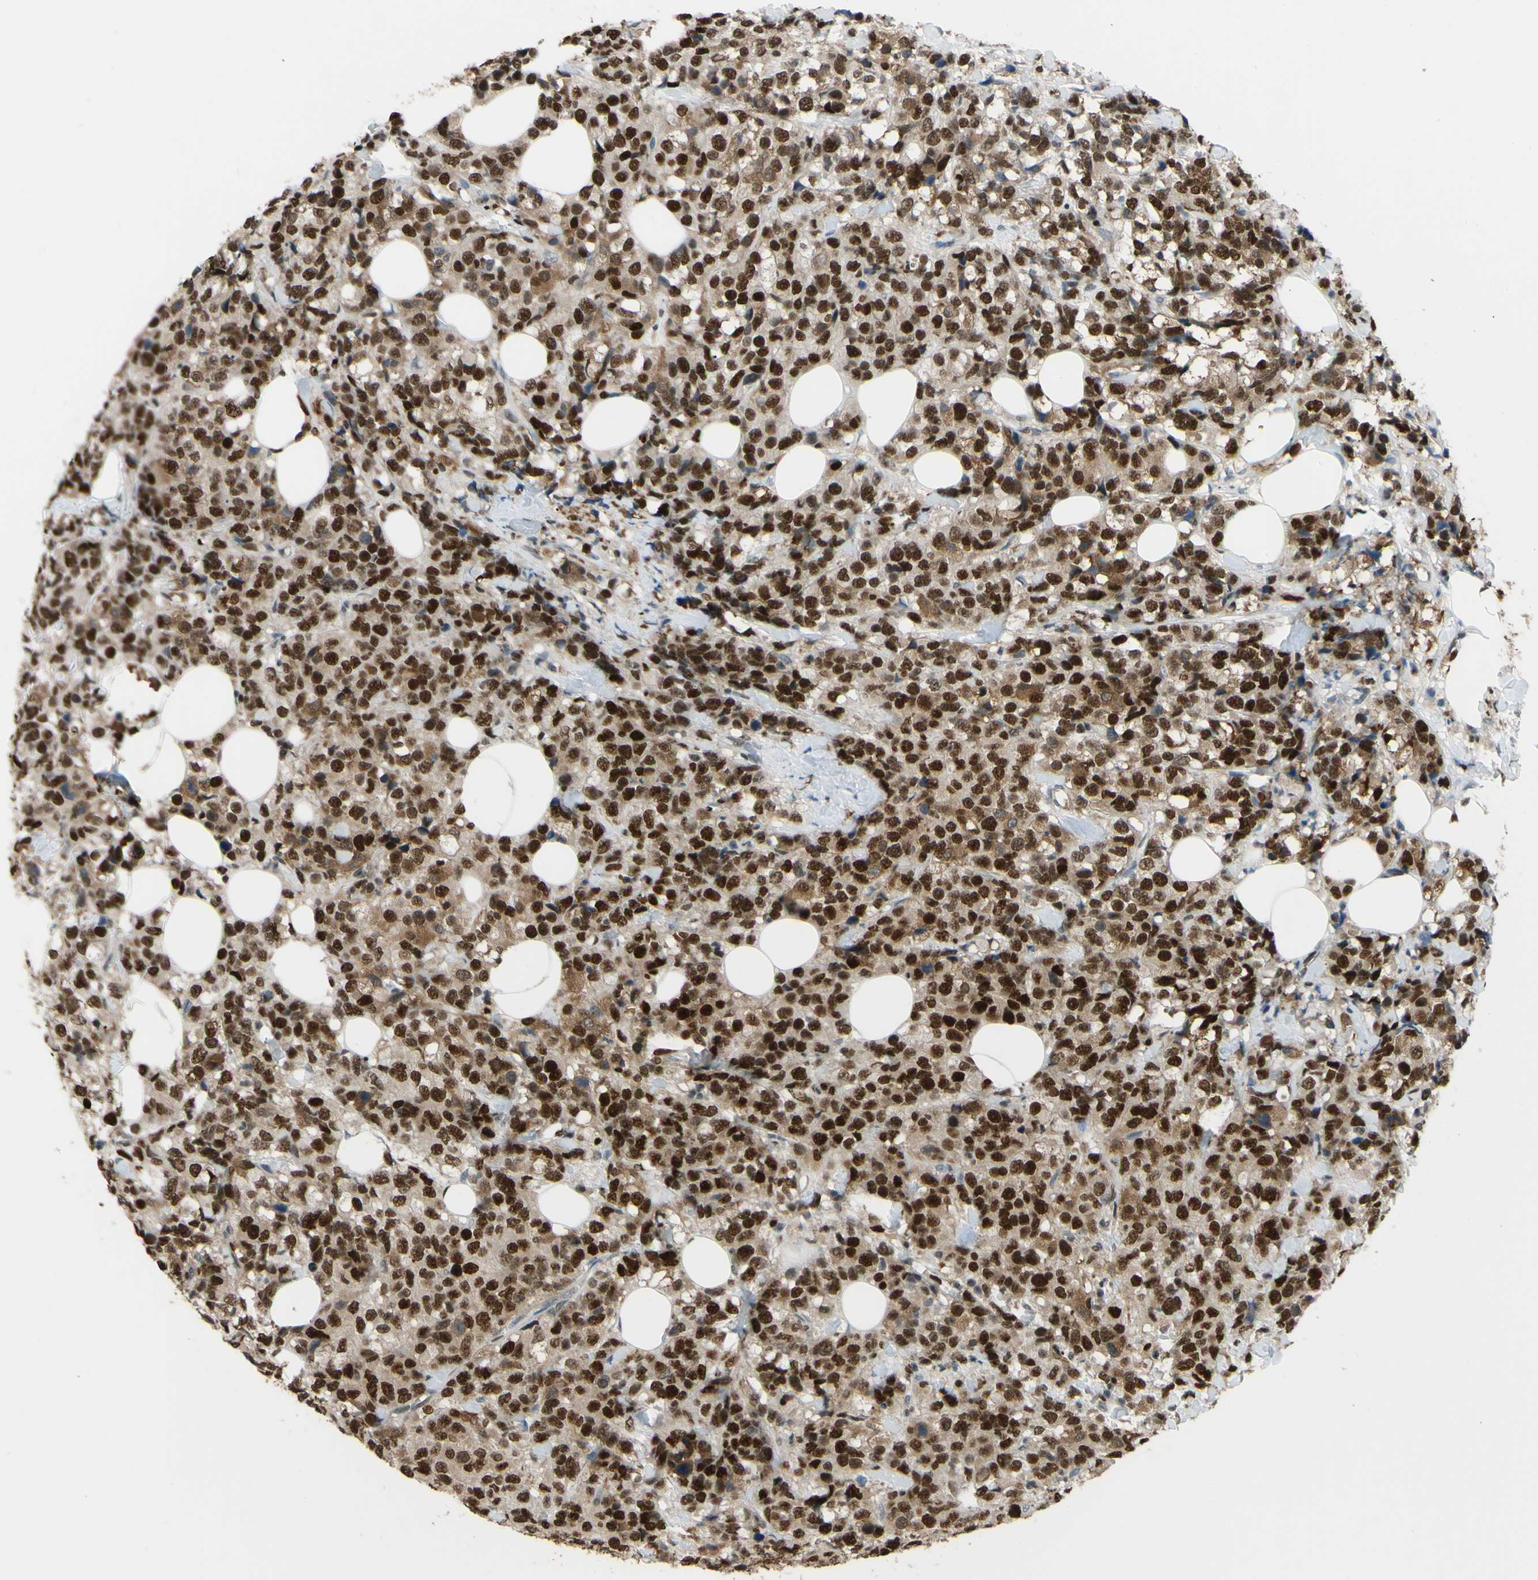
{"staining": {"intensity": "strong", "quantity": ">75%", "location": "cytoplasmic/membranous,nuclear"}, "tissue": "breast cancer", "cell_type": "Tumor cells", "image_type": "cancer", "snomed": [{"axis": "morphology", "description": "Lobular carcinoma"}, {"axis": "topography", "description": "Breast"}], "caption": "Immunohistochemistry (IHC) staining of breast cancer (lobular carcinoma), which demonstrates high levels of strong cytoplasmic/membranous and nuclear positivity in about >75% of tumor cells indicating strong cytoplasmic/membranous and nuclear protein staining. The staining was performed using DAB (3,3'-diaminobenzidine) (brown) for protein detection and nuclei were counterstained in hematoxylin (blue).", "gene": "FKBP5", "patient": {"sex": "female", "age": 59}}